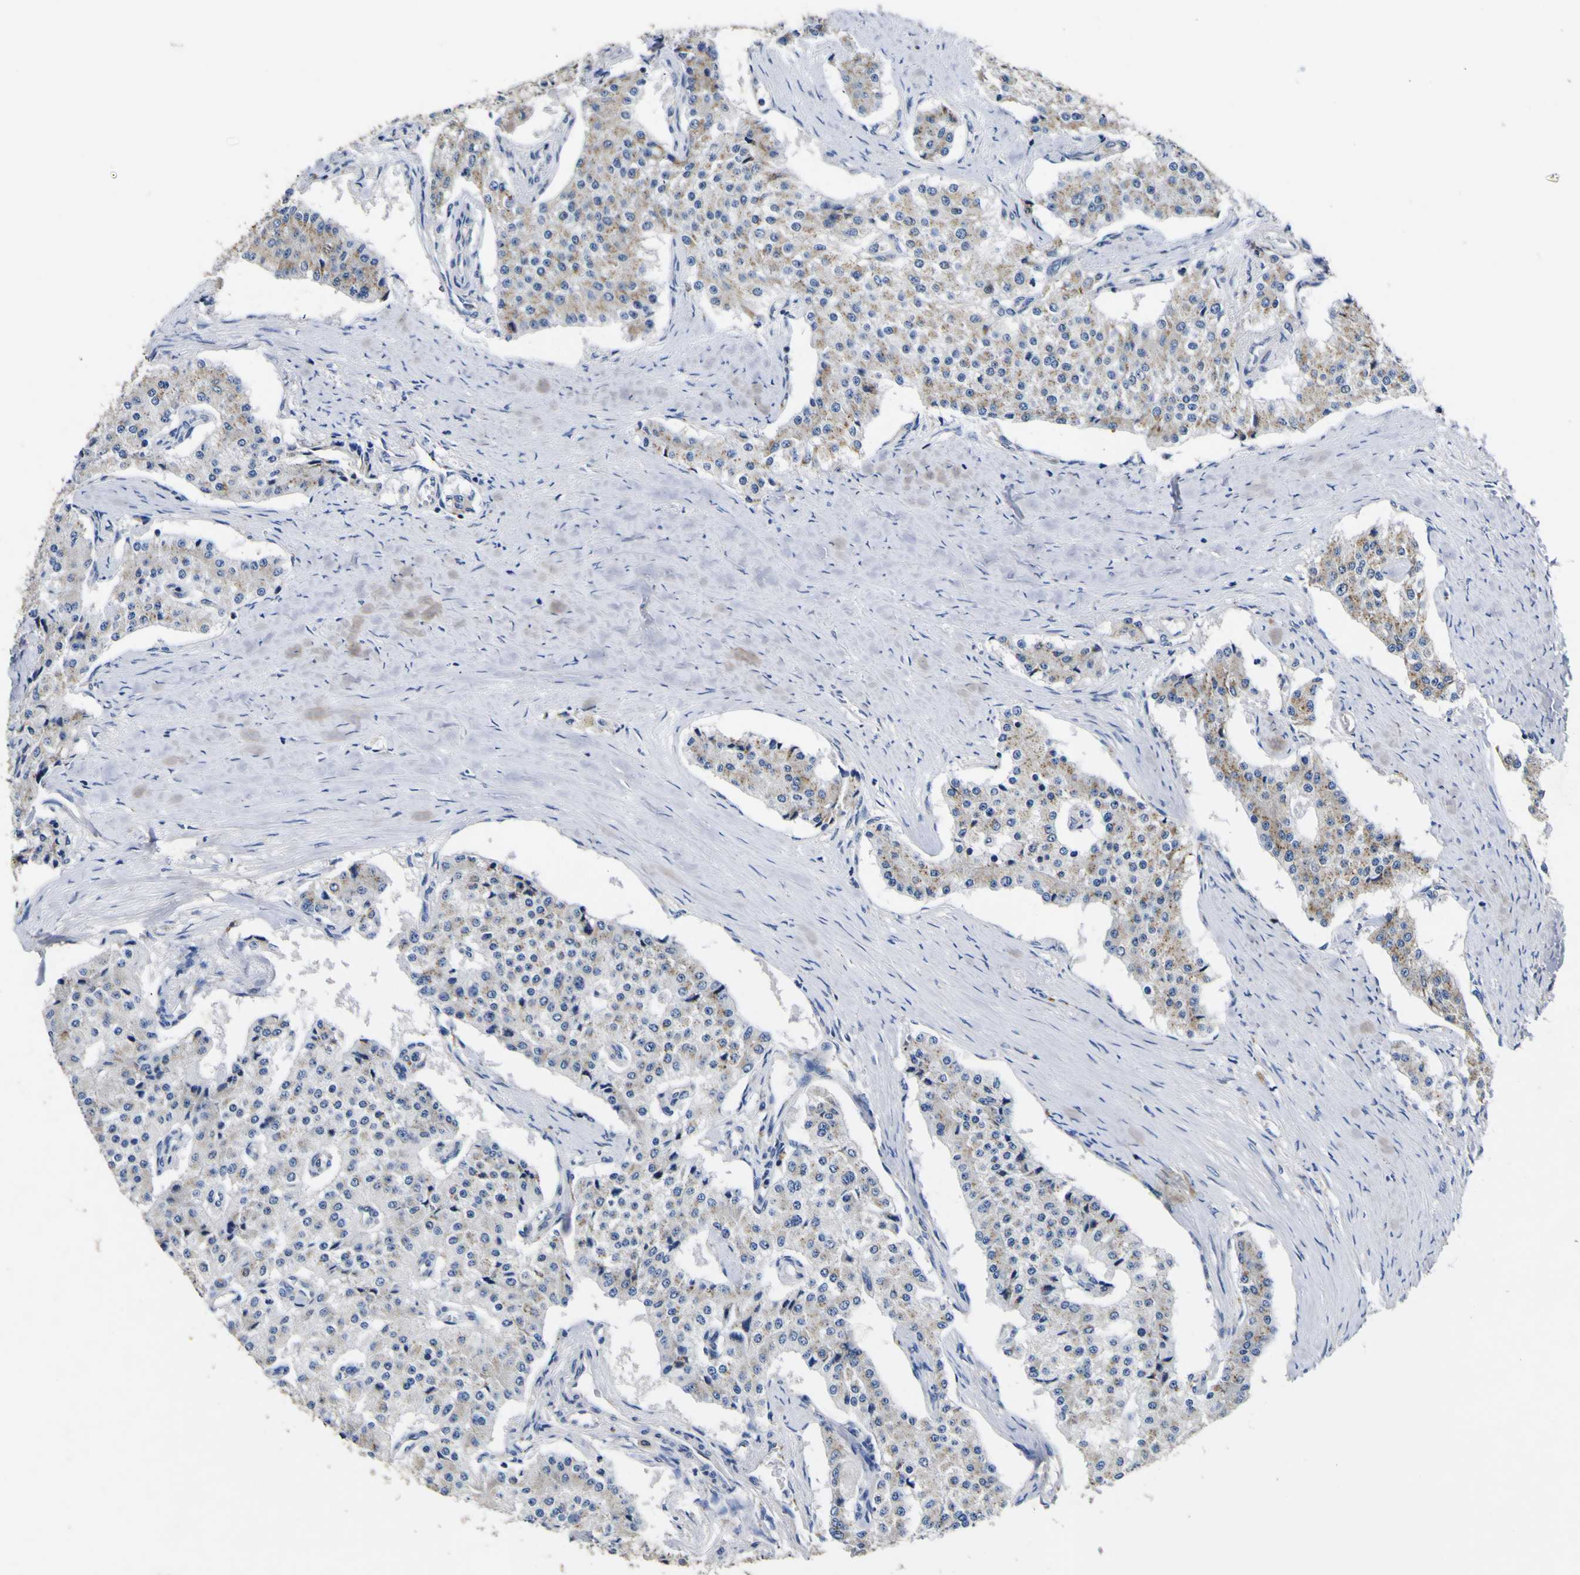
{"staining": {"intensity": "weak", "quantity": "25%-75%", "location": "cytoplasmic/membranous"}, "tissue": "carcinoid", "cell_type": "Tumor cells", "image_type": "cancer", "snomed": [{"axis": "morphology", "description": "Carcinoid, malignant, NOS"}, {"axis": "topography", "description": "Colon"}], "caption": "Carcinoid was stained to show a protein in brown. There is low levels of weak cytoplasmic/membranous staining in approximately 25%-75% of tumor cells. The staining was performed using DAB (3,3'-diaminobenzidine) to visualize the protein expression in brown, while the nuclei were stained in blue with hematoxylin (Magnification: 20x).", "gene": "COA1", "patient": {"sex": "female", "age": 52}}